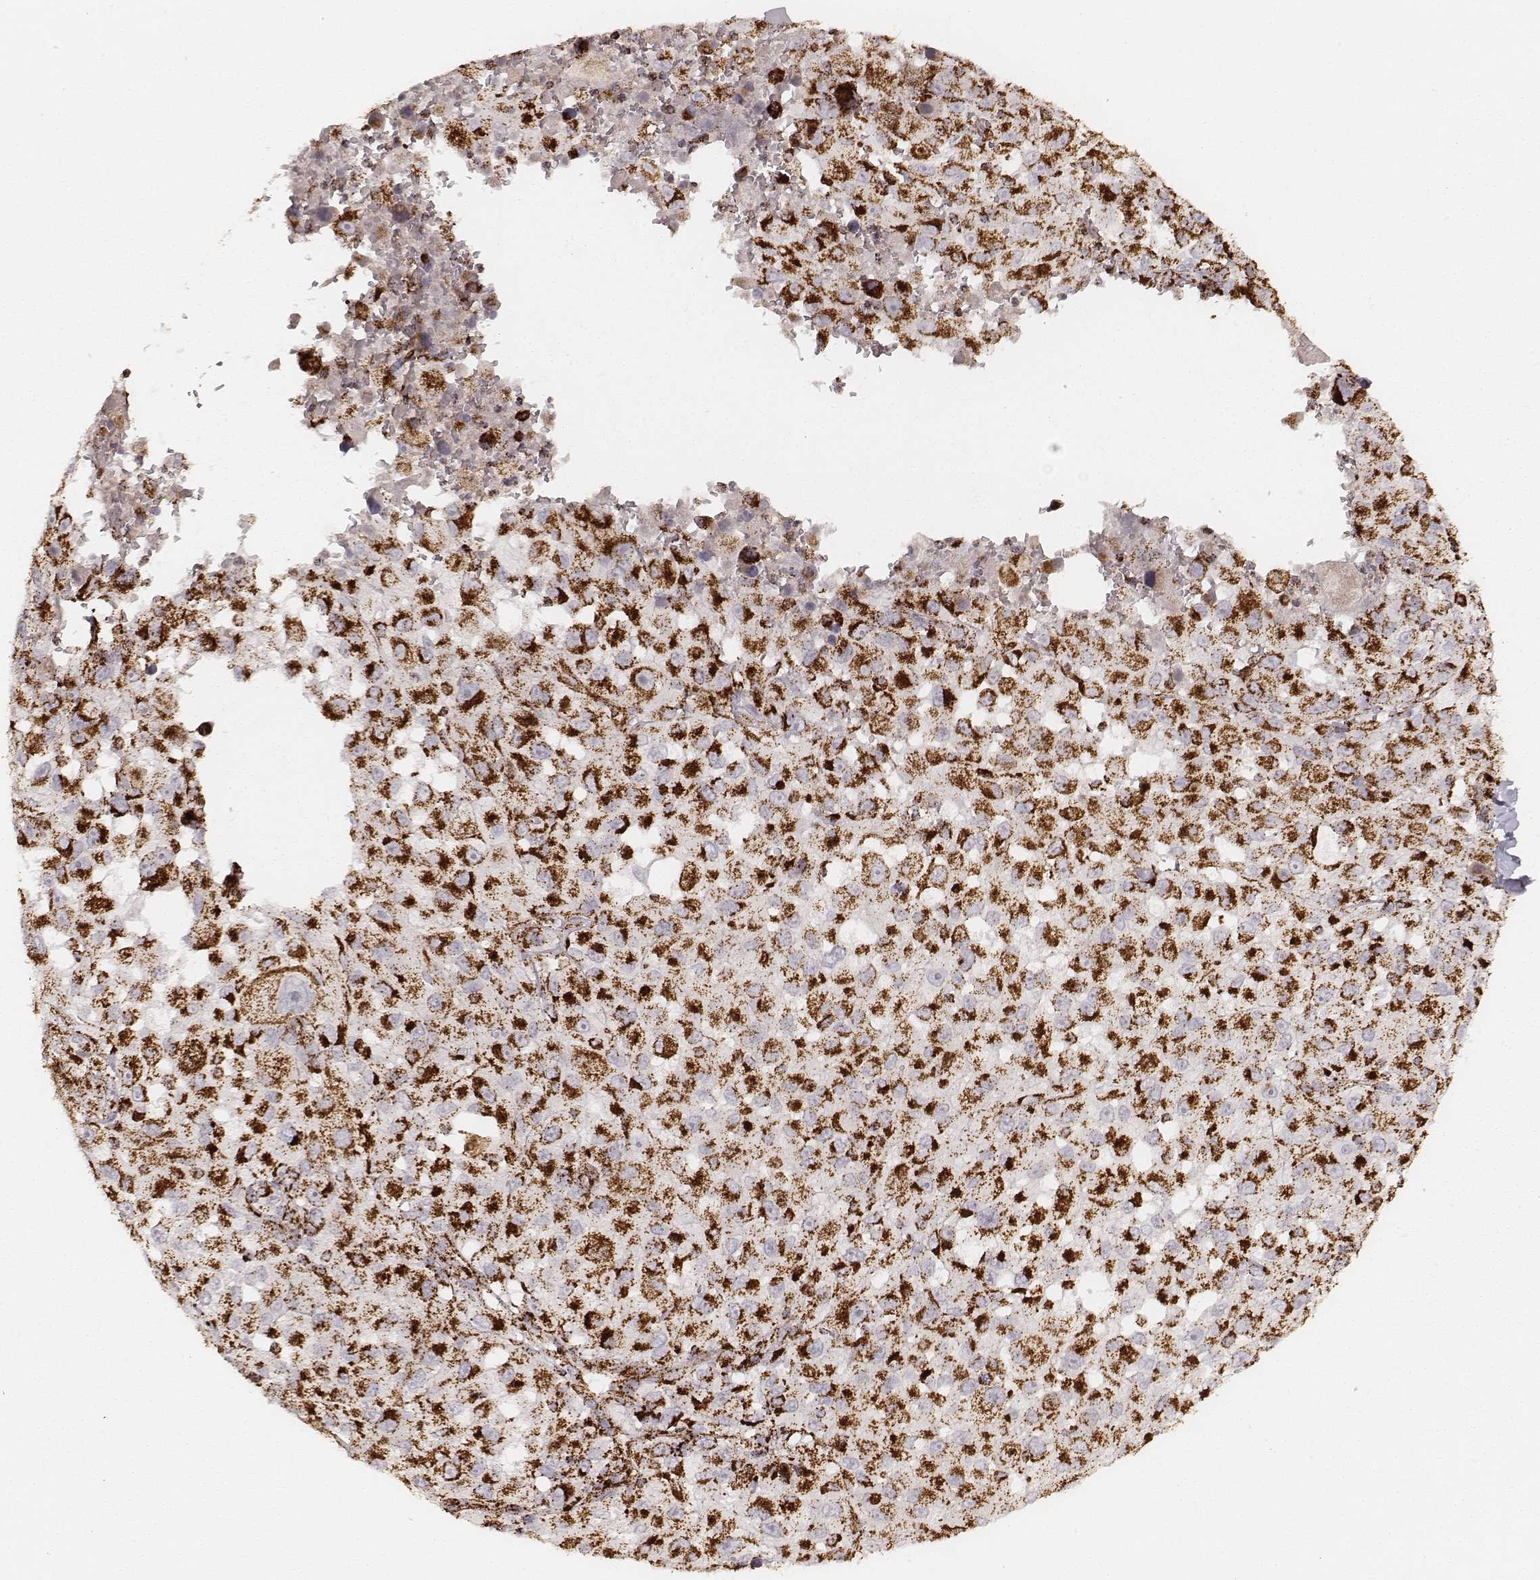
{"staining": {"intensity": "strong", "quantity": ">75%", "location": "cytoplasmic/membranous"}, "tissue": "melanoma", "cell_type": "Tumor cells", "image_type": "cancer", "snomed": [{"axis": "morphology", "description": "Malignant melanoma, Metastatic site"}, {"axis": "topography", "description": "Lymph node"}], "caption": "IHC of human melanoma reveals high levels of strong cytoplasmic/membranous staining in approximately >75% of tumor cells. The protein is shown in brown color, while the nuclei are stained blue.", "gene": "CS", "patient": {"sex": "male", "age": 50}}